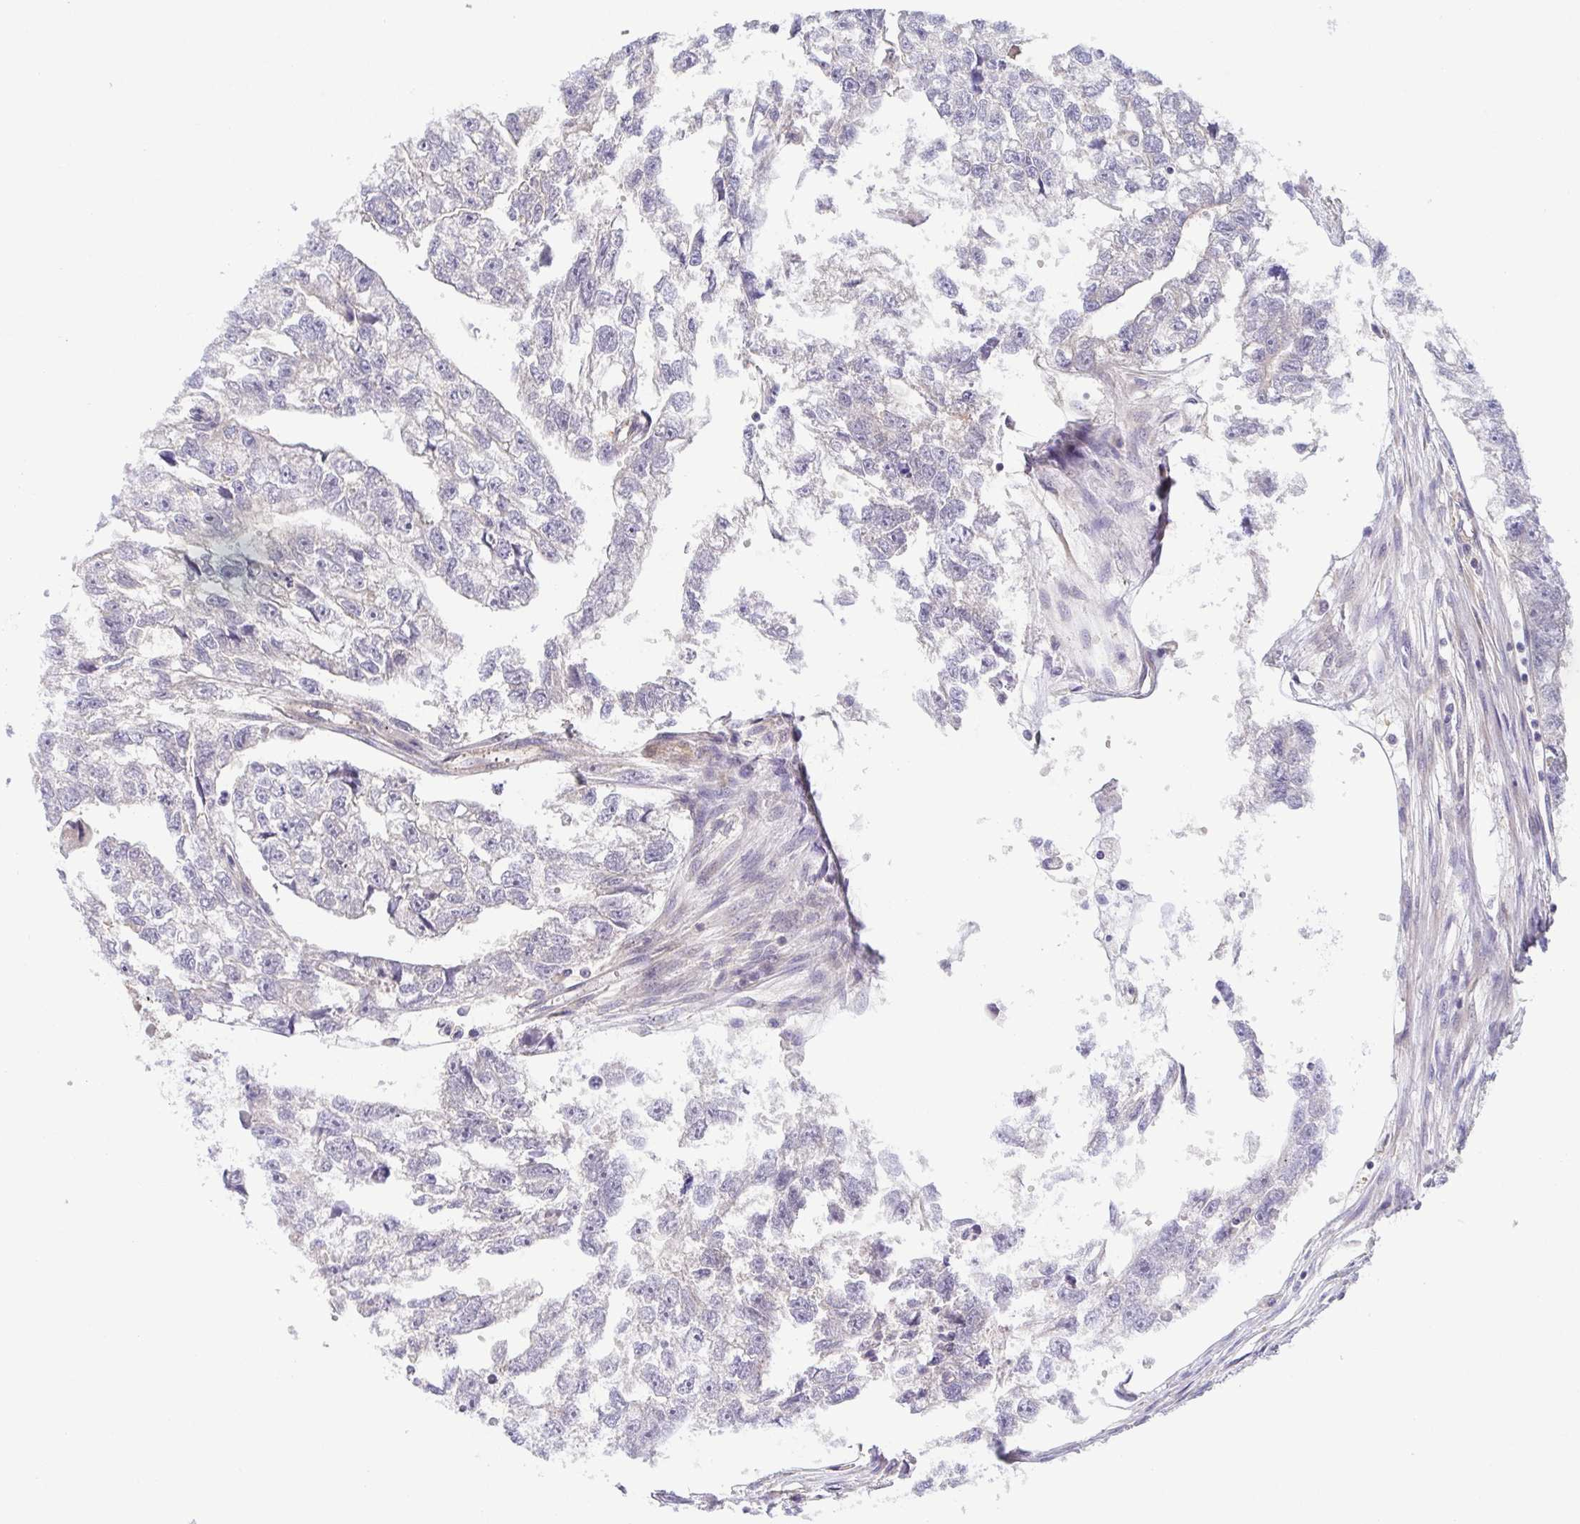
{"staining": {"intensity": "negative", "quantity": "none", "location": "none"}, "tissue": "testis cancer", "cell_type": "Tumor cells", "image_type": "cancer", "snomed": [{"axis": "morphology", "description": "Carcinoma, Embryonal, NOS"}, {"axis": "morphology", "description": "Teratoma, malignant, NOS"}, {"axis": "topography", "description": "Testis"}], "caption": "Immunohistochemistry (IHC) of malignant teratoma (testis) demonstrates no staining in tumor cells.", "gene": "BCL2L1", "patient": {"sex": "male", "age": 44}}